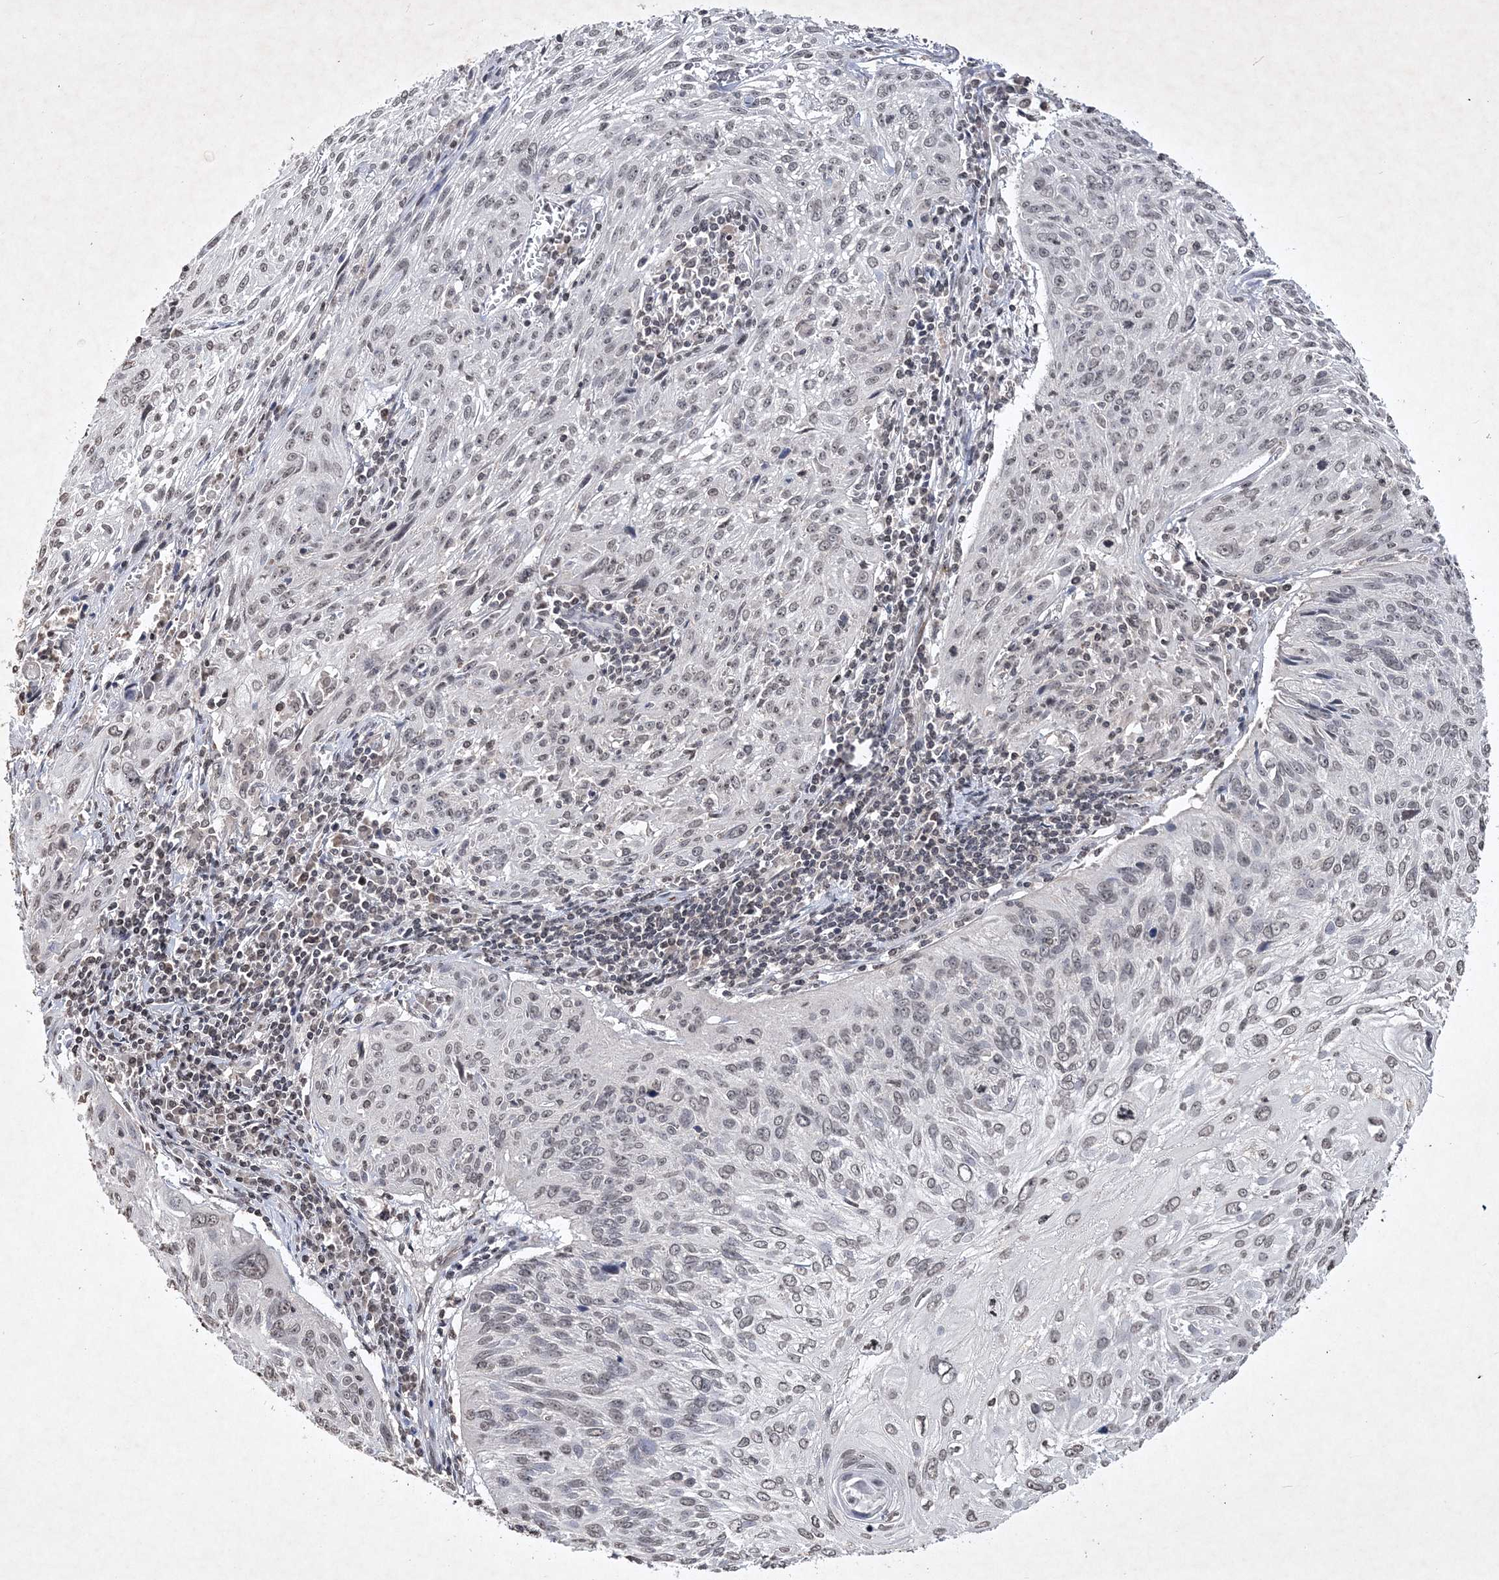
{"staining": {"intensity": "weak", "quantity": "25%-75%", "location": "nuclear"}, "tissue": "cervical cancer", "cell_type": "Tumor cells", "image_type": "cancer", "snomed": [{"axis": "morphology", "description": "Squamous cell carcinoma, NOS"}, {"axis": "topography", "description": "Cervix"}], "caption": "The immunohistochemical stain highlights weak nuclear expression in tumor cells of cervical cancer (squamous cell carcinoma) tissue.", "gene": "SOWAHB", "patient": {"sex": "female", "age": 51}}